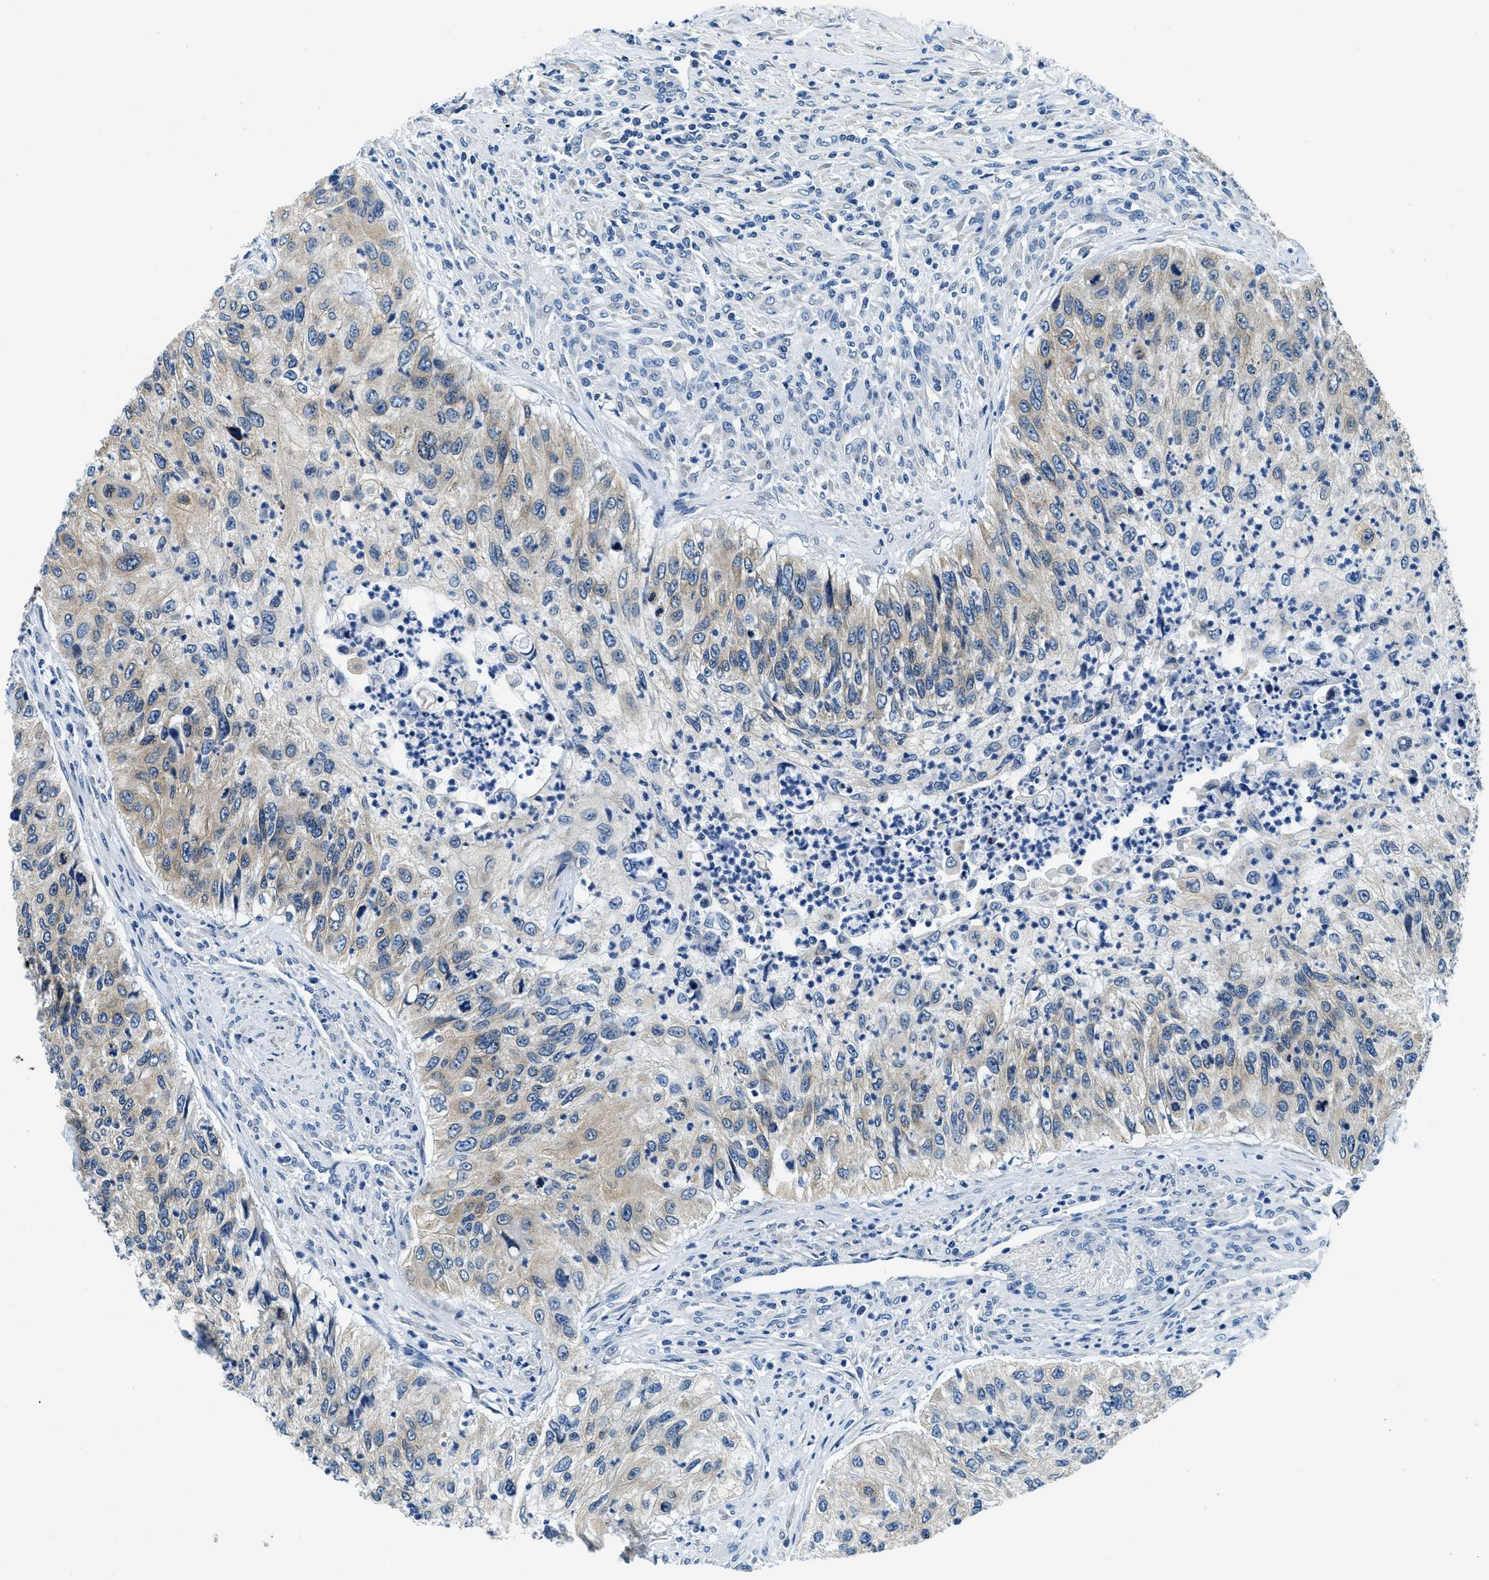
{"staining": {"intensity": "weak", "quantity": ">75%", "location": "cytoplasmic/membranous"}, "tissue": "urothelial cancer", "cell_type": "Tumor cells", "image_type": "cancer", "snomed": [{"axis": "morphology", "description": "Urothelial carcinoma, High grade"}, {"axis": "topography", "description": "Urinary bladder"}], "caption": "This photomicrograph demonstrates immunohistochemistry (IHC) staining of high-grade urothelial carcinoma, with low weak cytoplasmic/membranous positivity in about >75% of tumor cells.", "gene": "UBAC2", "patient": {"sex": "female", "age": 60}}